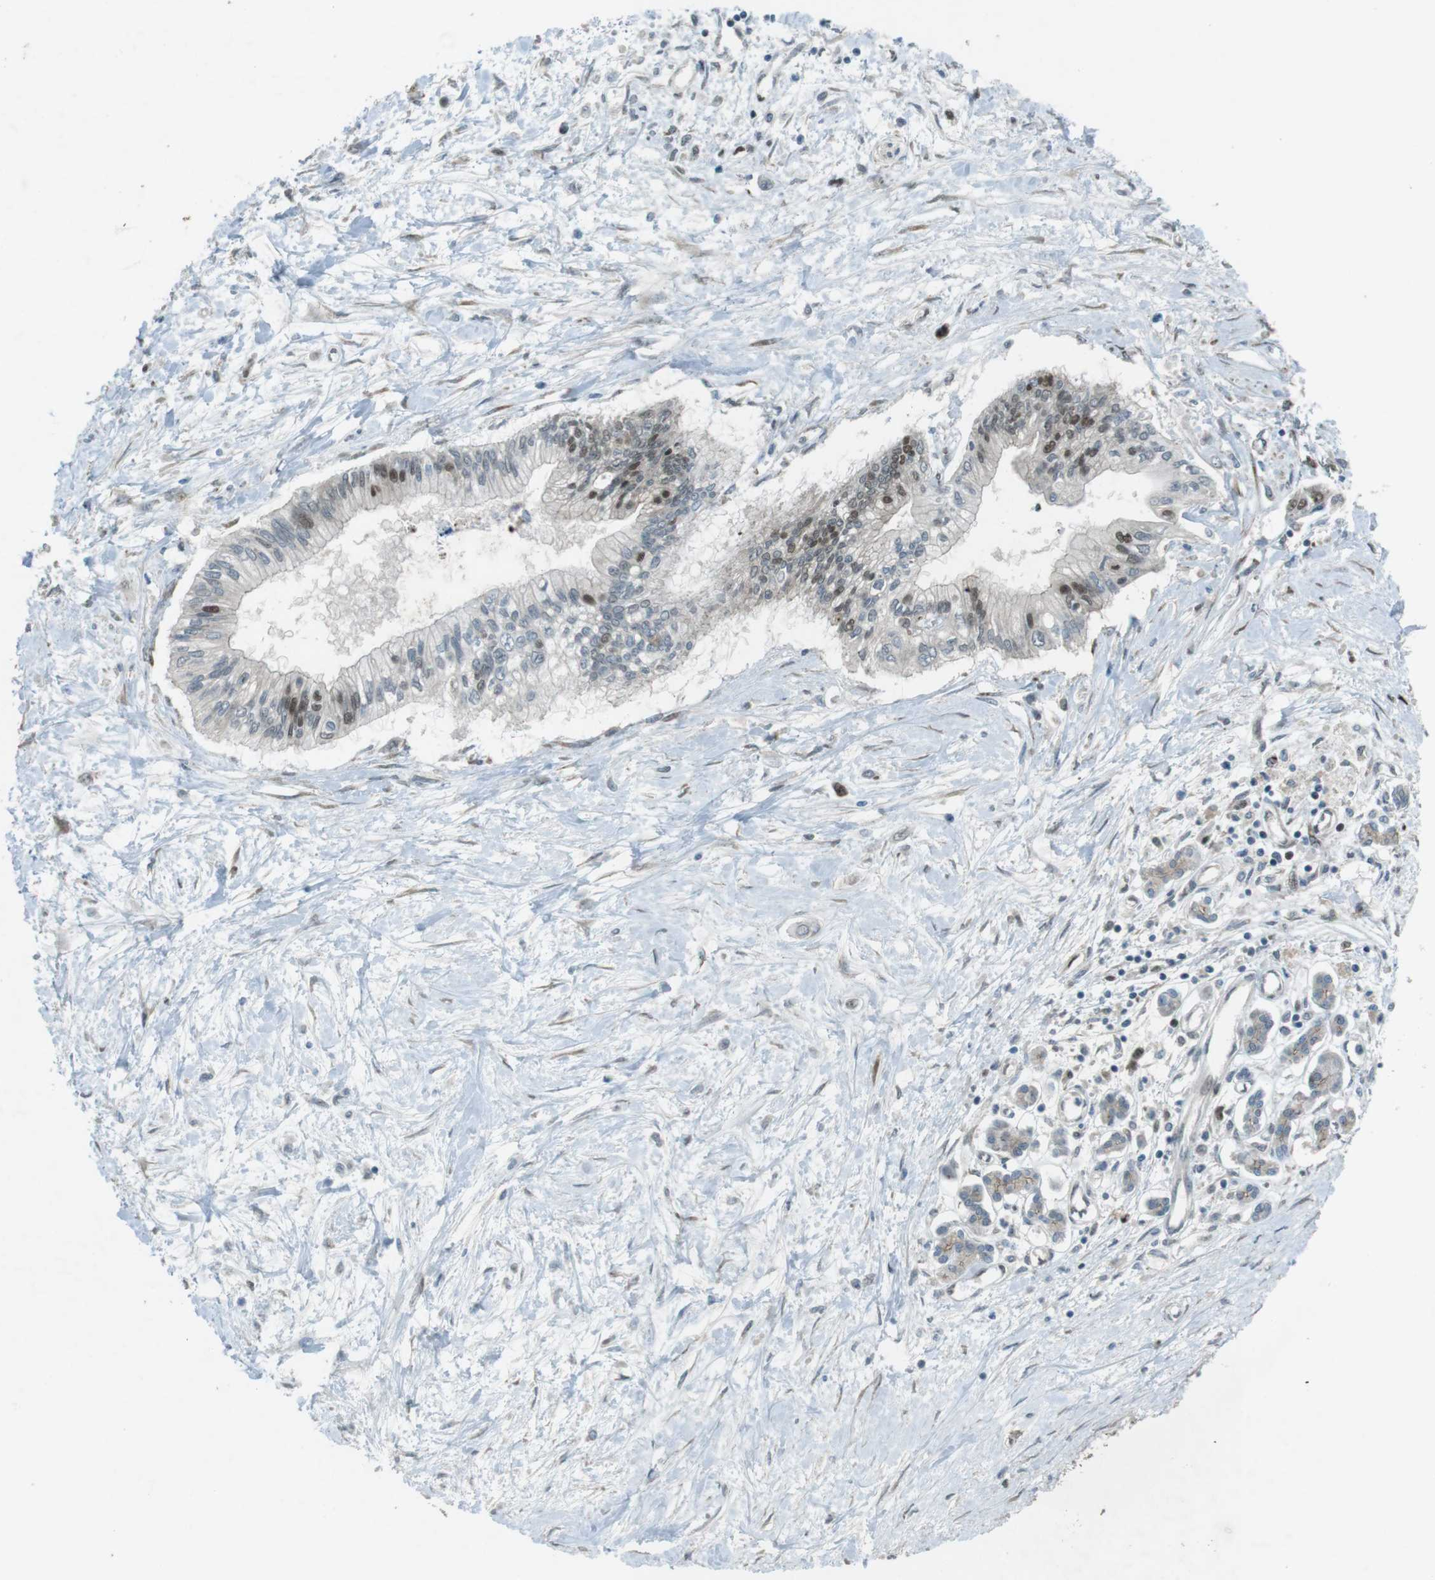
{"staining": {"intensity": "moderate", "quantity": "<25%", "location": "nuclear"}, "tissue": "pancreatic cancer", "cell_type": "Tumor cells", "image_type": "cancer", "snomed": [{"axis": "morphology", "description": "Adenocarcinoma, NOS"}, {"axis": "topography", "description": "Pancreas"}], "caption": "A high-resolution image shows immunohistochemistry (IHC) staining of pancreatic cancer (adenocarcinoma), which demonstrates moderate nuclear positivity in approximately <25% of tumor cells.", "gene": "ZNF330", "patient": {"sex": "female", "age": 77}}